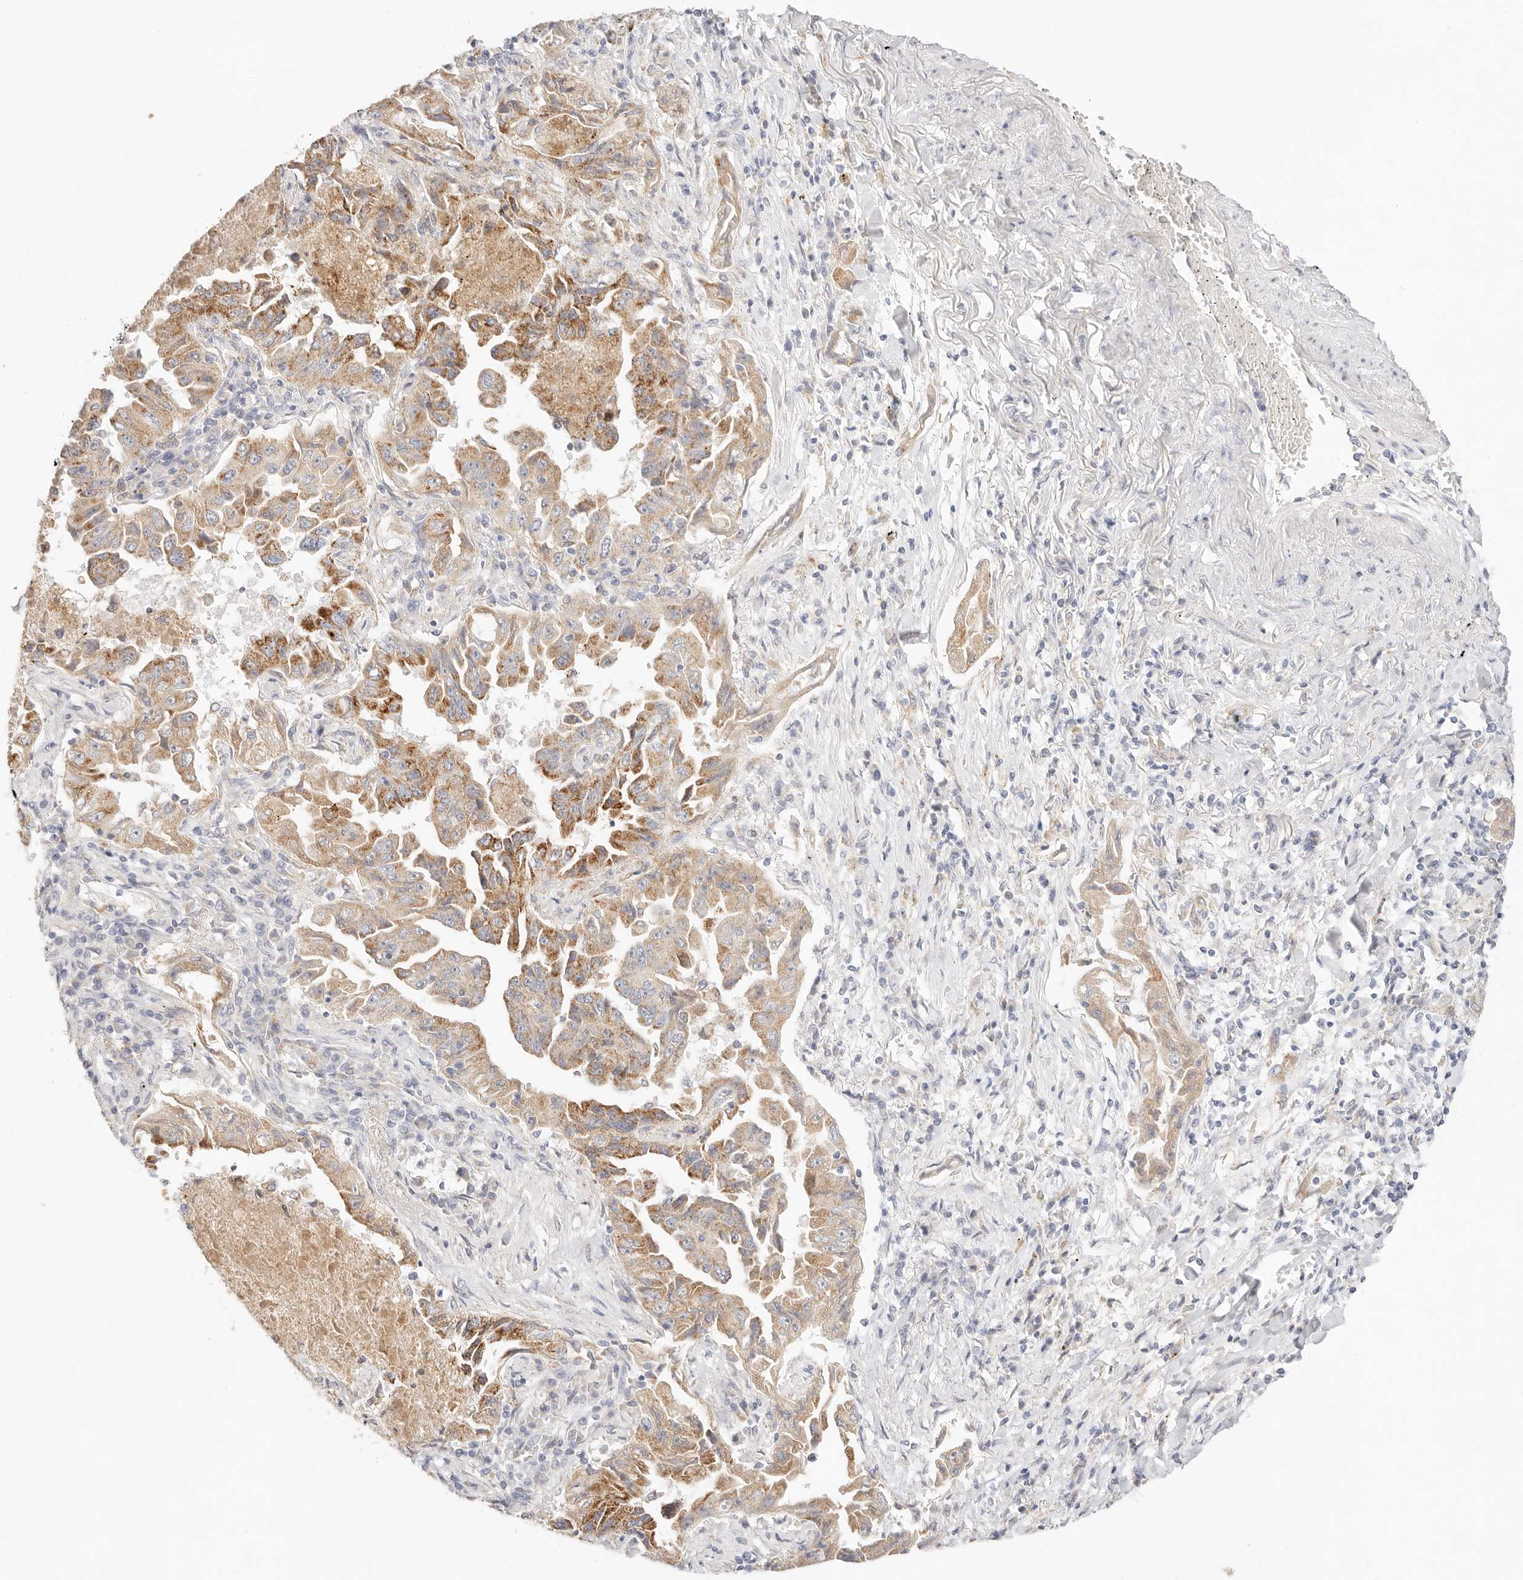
{"staining": {"intensity": "moderate", "quantity": ">75%", "location": "cytoplasmic/membranous"}, "tissue": "lung cancer", "cell_type": "Tumor cells", "image_type": "cancer", "snomed": [{"axis": "morphology", "description": "Adenocarcinoma, NOS"}, {"axis": "topography", "description": "Lung"}], "caption": "Immunohistochemical staining of human lung cancer (adenocarcinoma) shows moderate cytoplasmic/membranous protein staining in approximately >75% of tumor cells.", "gene": "ACOX1", "patient": {"sex": "female", "age": 51}}